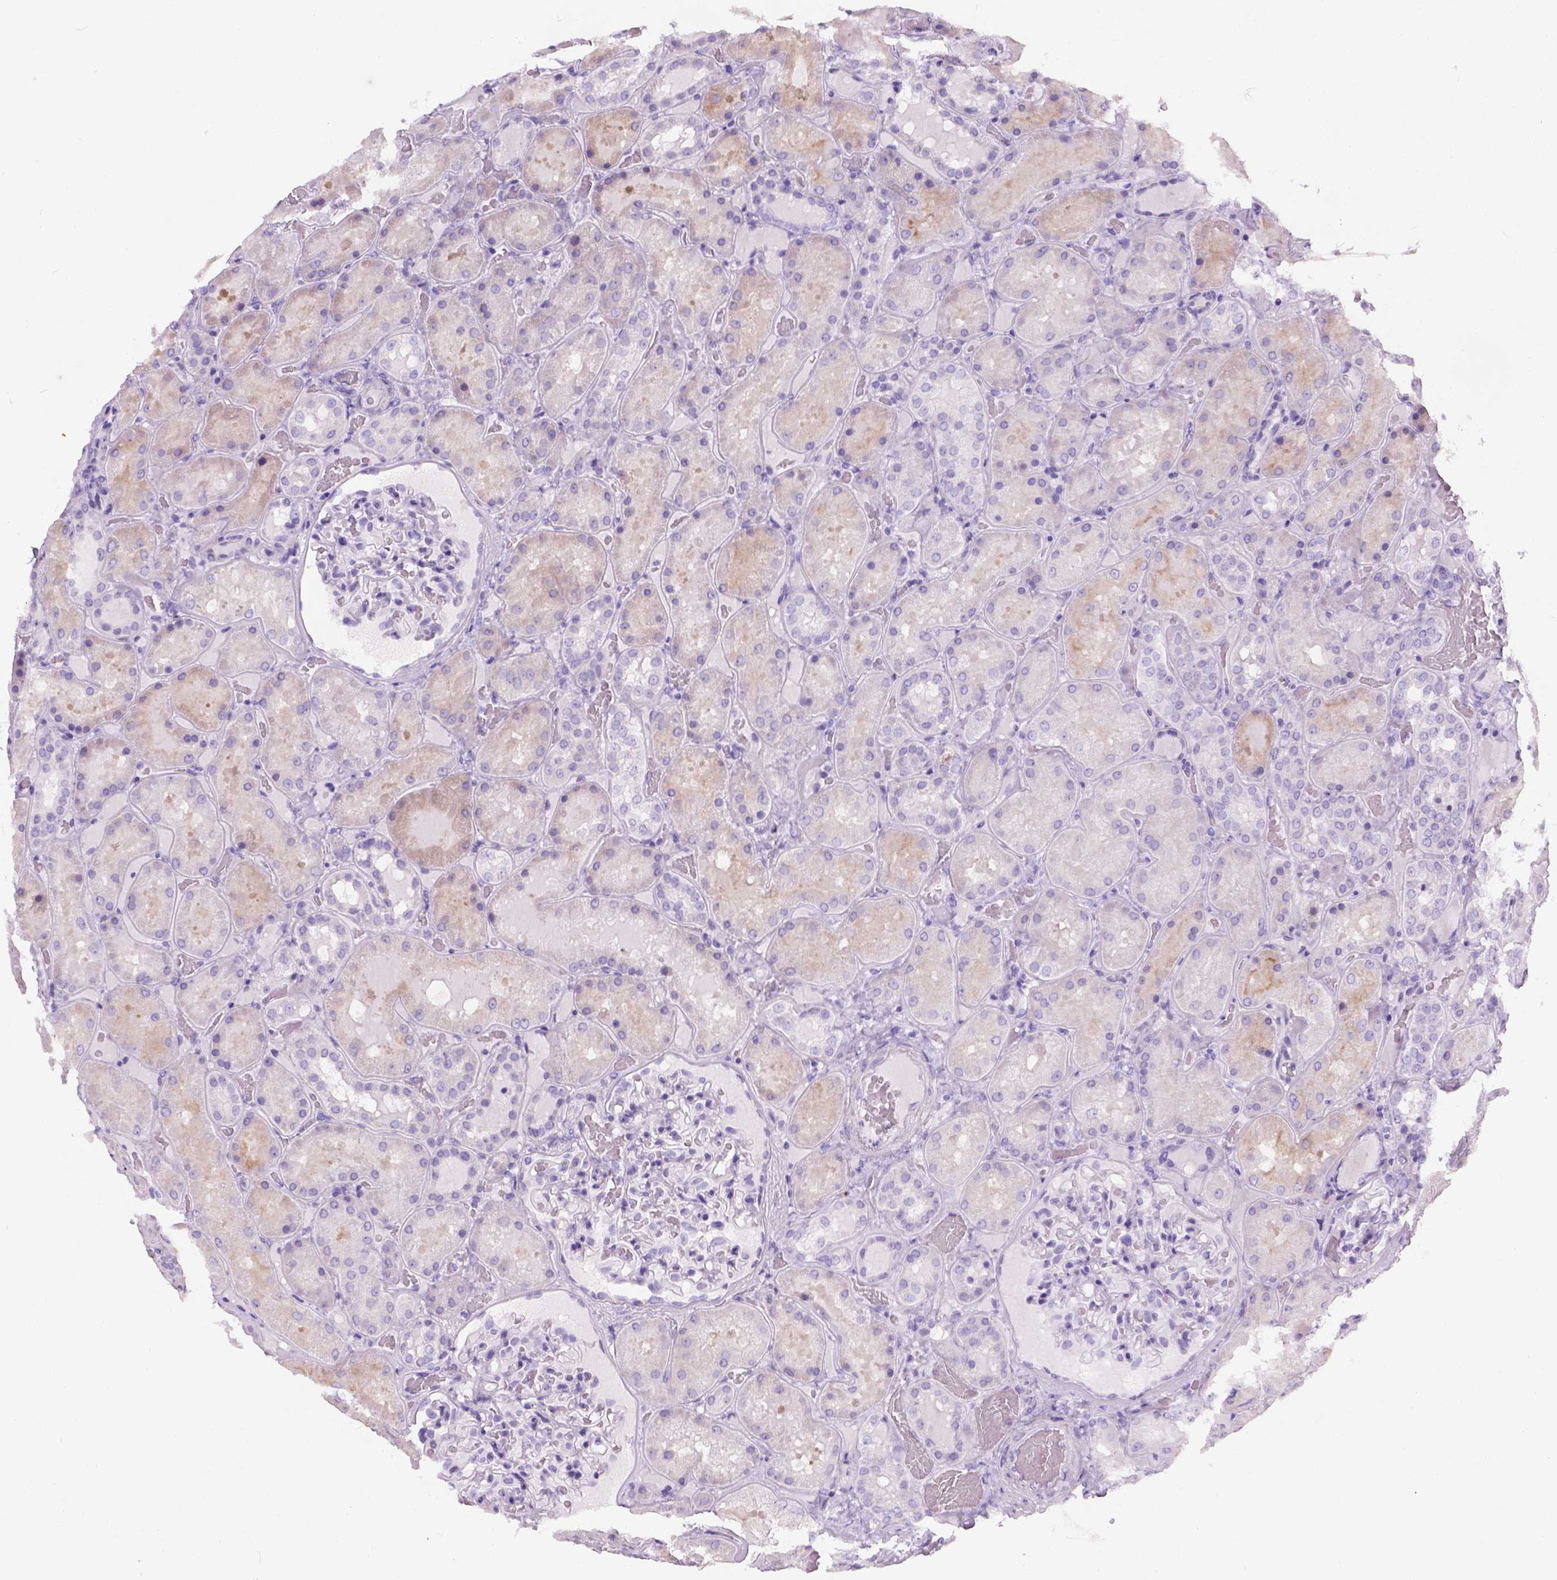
{"staining": {"intensity": "negative", "quantity": "none", "location": "none"}, "tissue": "kidney", "cell_type": "Cells in glomeruli", "image_type": "normal", "snomed": [{"axis": "morphology", "description": "Normal tissue, NOS"}, {"axis": "topography", "description": "Kidney"}], "caption": "DAB immunohistochemical staining of benign human kidney displays no significant staining in cells in glomeruli. Nuclei are stained in blue.", "gene": "C7orf57", "patient": {"sex": "male", "age": 73}}